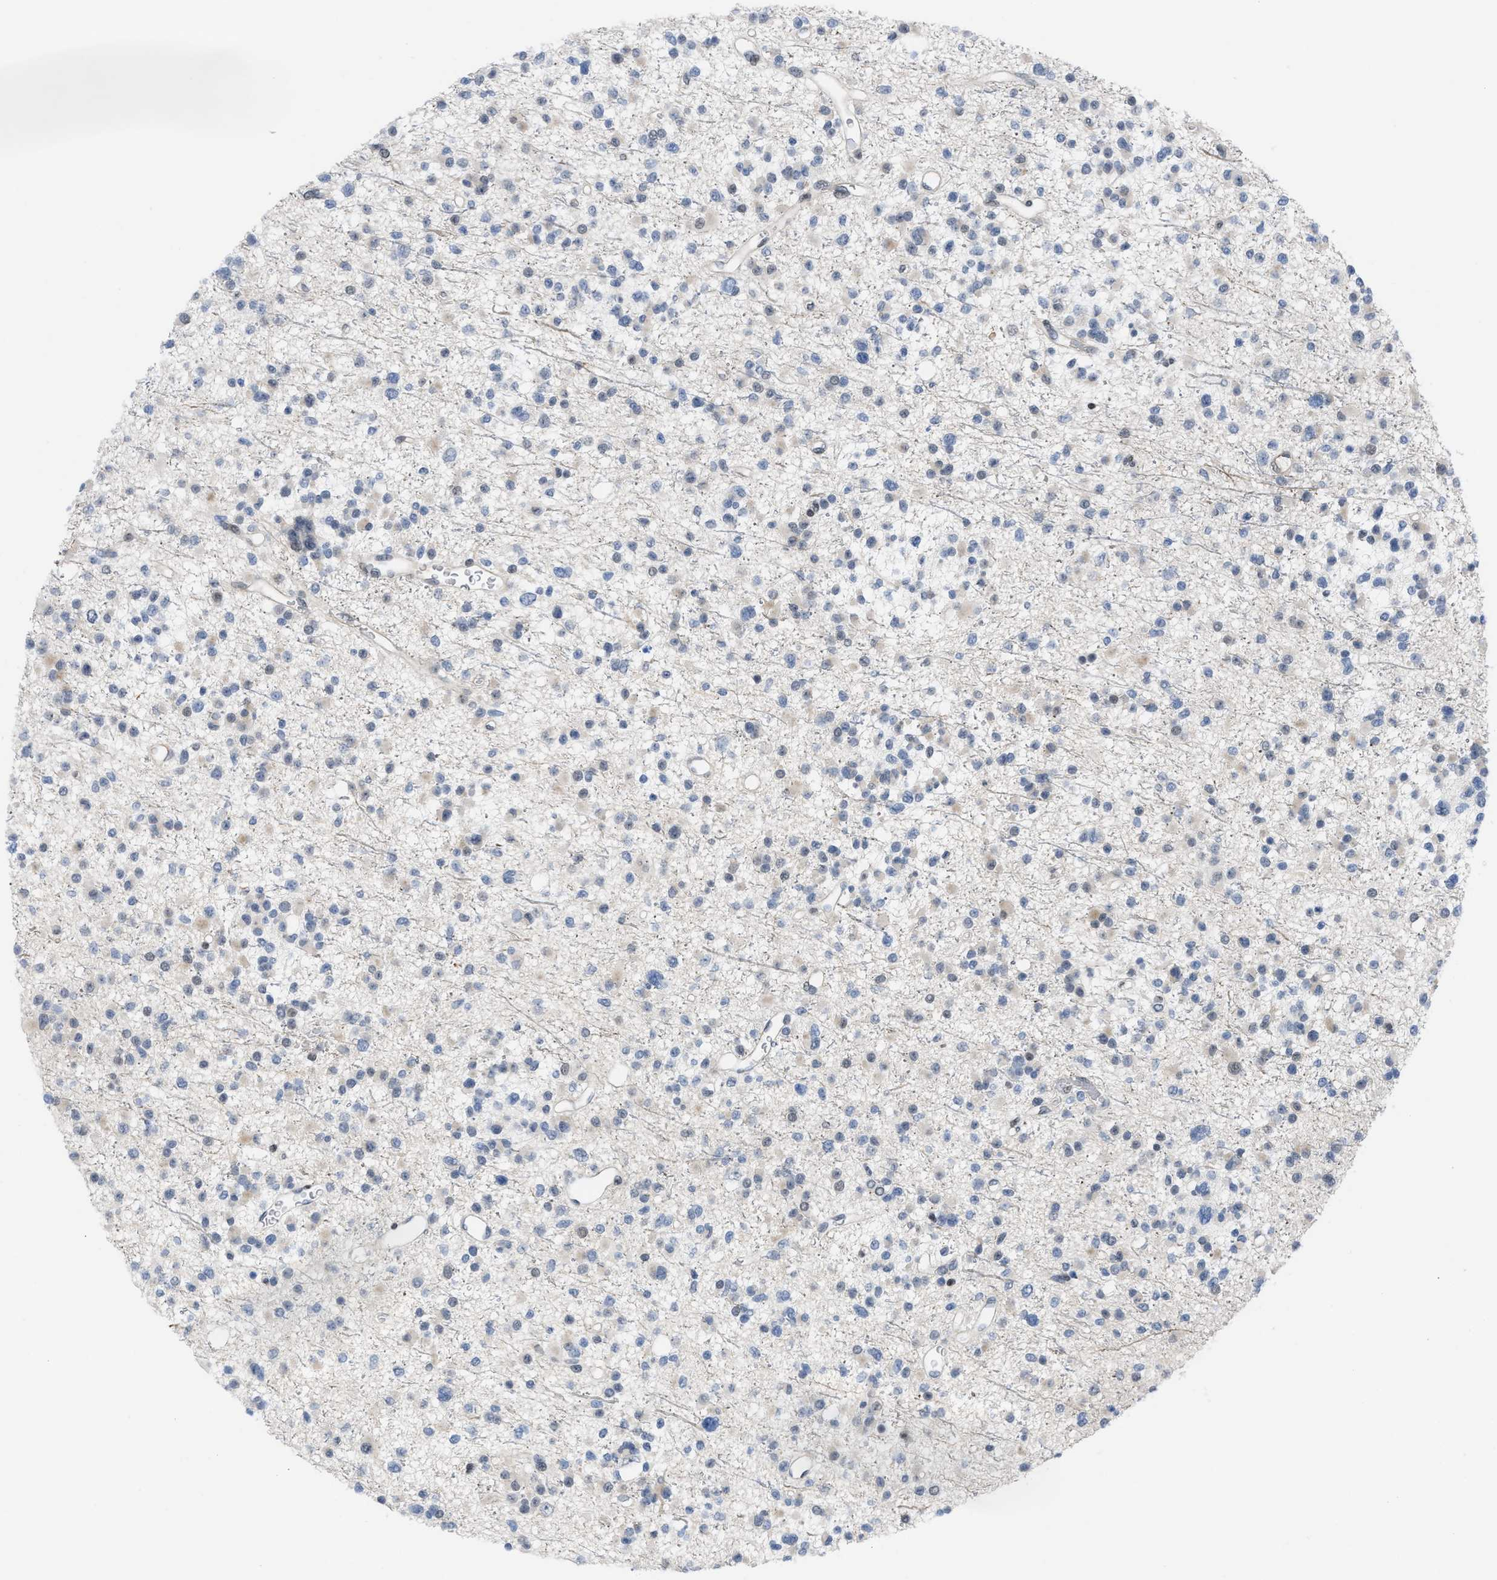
{"staining": {"intensity": "negative", "quantity": "none", "location": "none"}, "tissue": "glioma", "cell_type": "Tumor cells", "image_type": "cancer", "snomed": [{"axis": "morphology", "description": "Glioma, malignant, Low grade"}, {"axis": "topography", "description": "Brain"}], "caption": "An IHC histopathology image of glioma is shown. There is no staining in tumor cells of glioma.", "gene": "MIER1", "patient": {"sex": "female", "age": 22}}